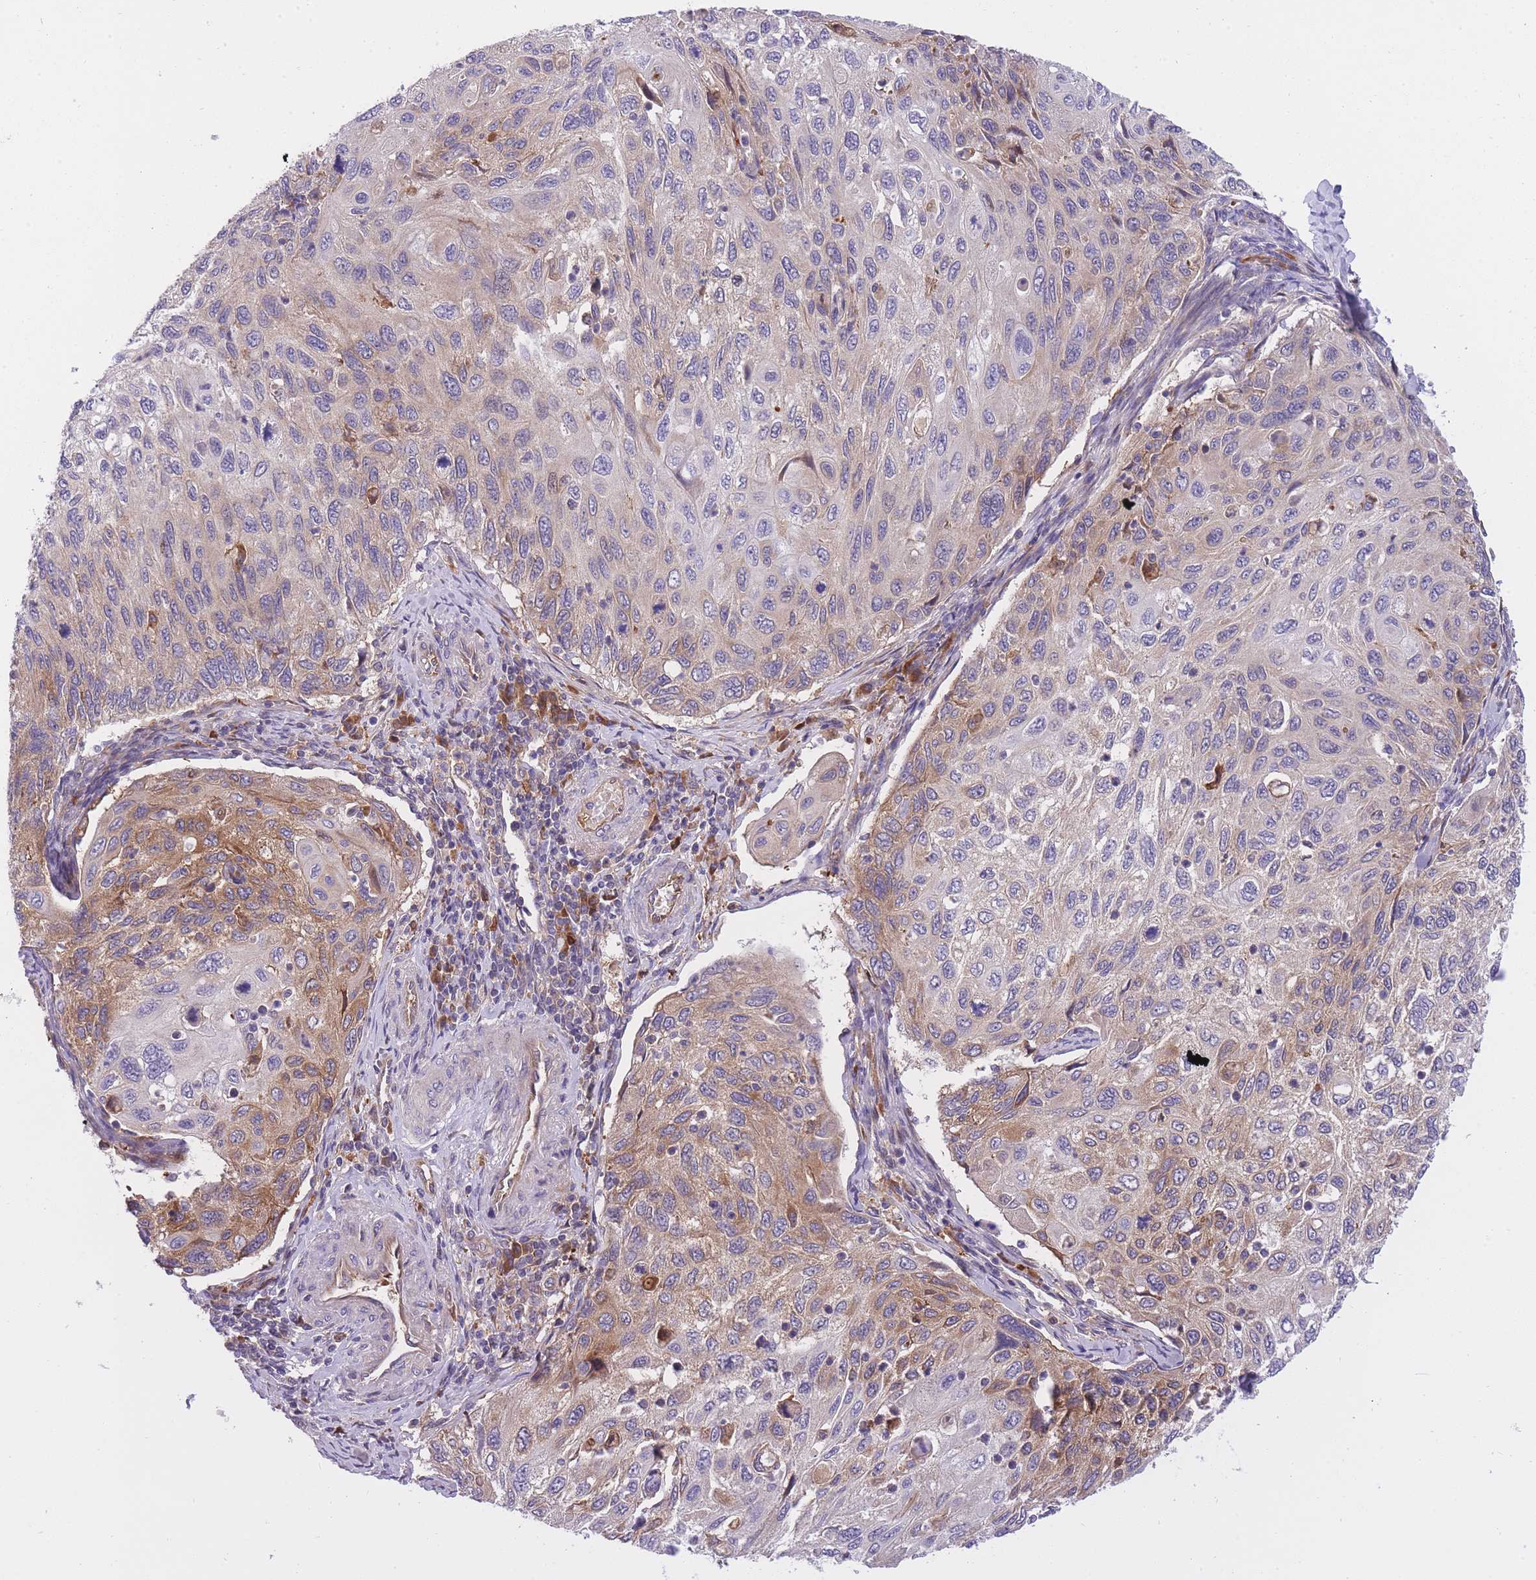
{"staining": {"intensity": "moderate", "quantity": "25%-75%", "location": "cytoplasmic/membranous"}, "tissue": "cervical cancer", "cell_type": "Tumor cells", "image_type": "cancer", "snomed": [{"axis": "morphology", "description": "Squamous cell carcinoma, NOS"}, {"axis": "topography", "description": "Cervix"}], "caption": "Cervical cancer stained for a protein demonstrates moderate cytoplasmic/membranous positivity in tumor cells. (DAB IHC, brown staining for protein, blue staining for nuclei).", "gene": "CRYGN", "patient": {"sex": "female", "age": 70}}